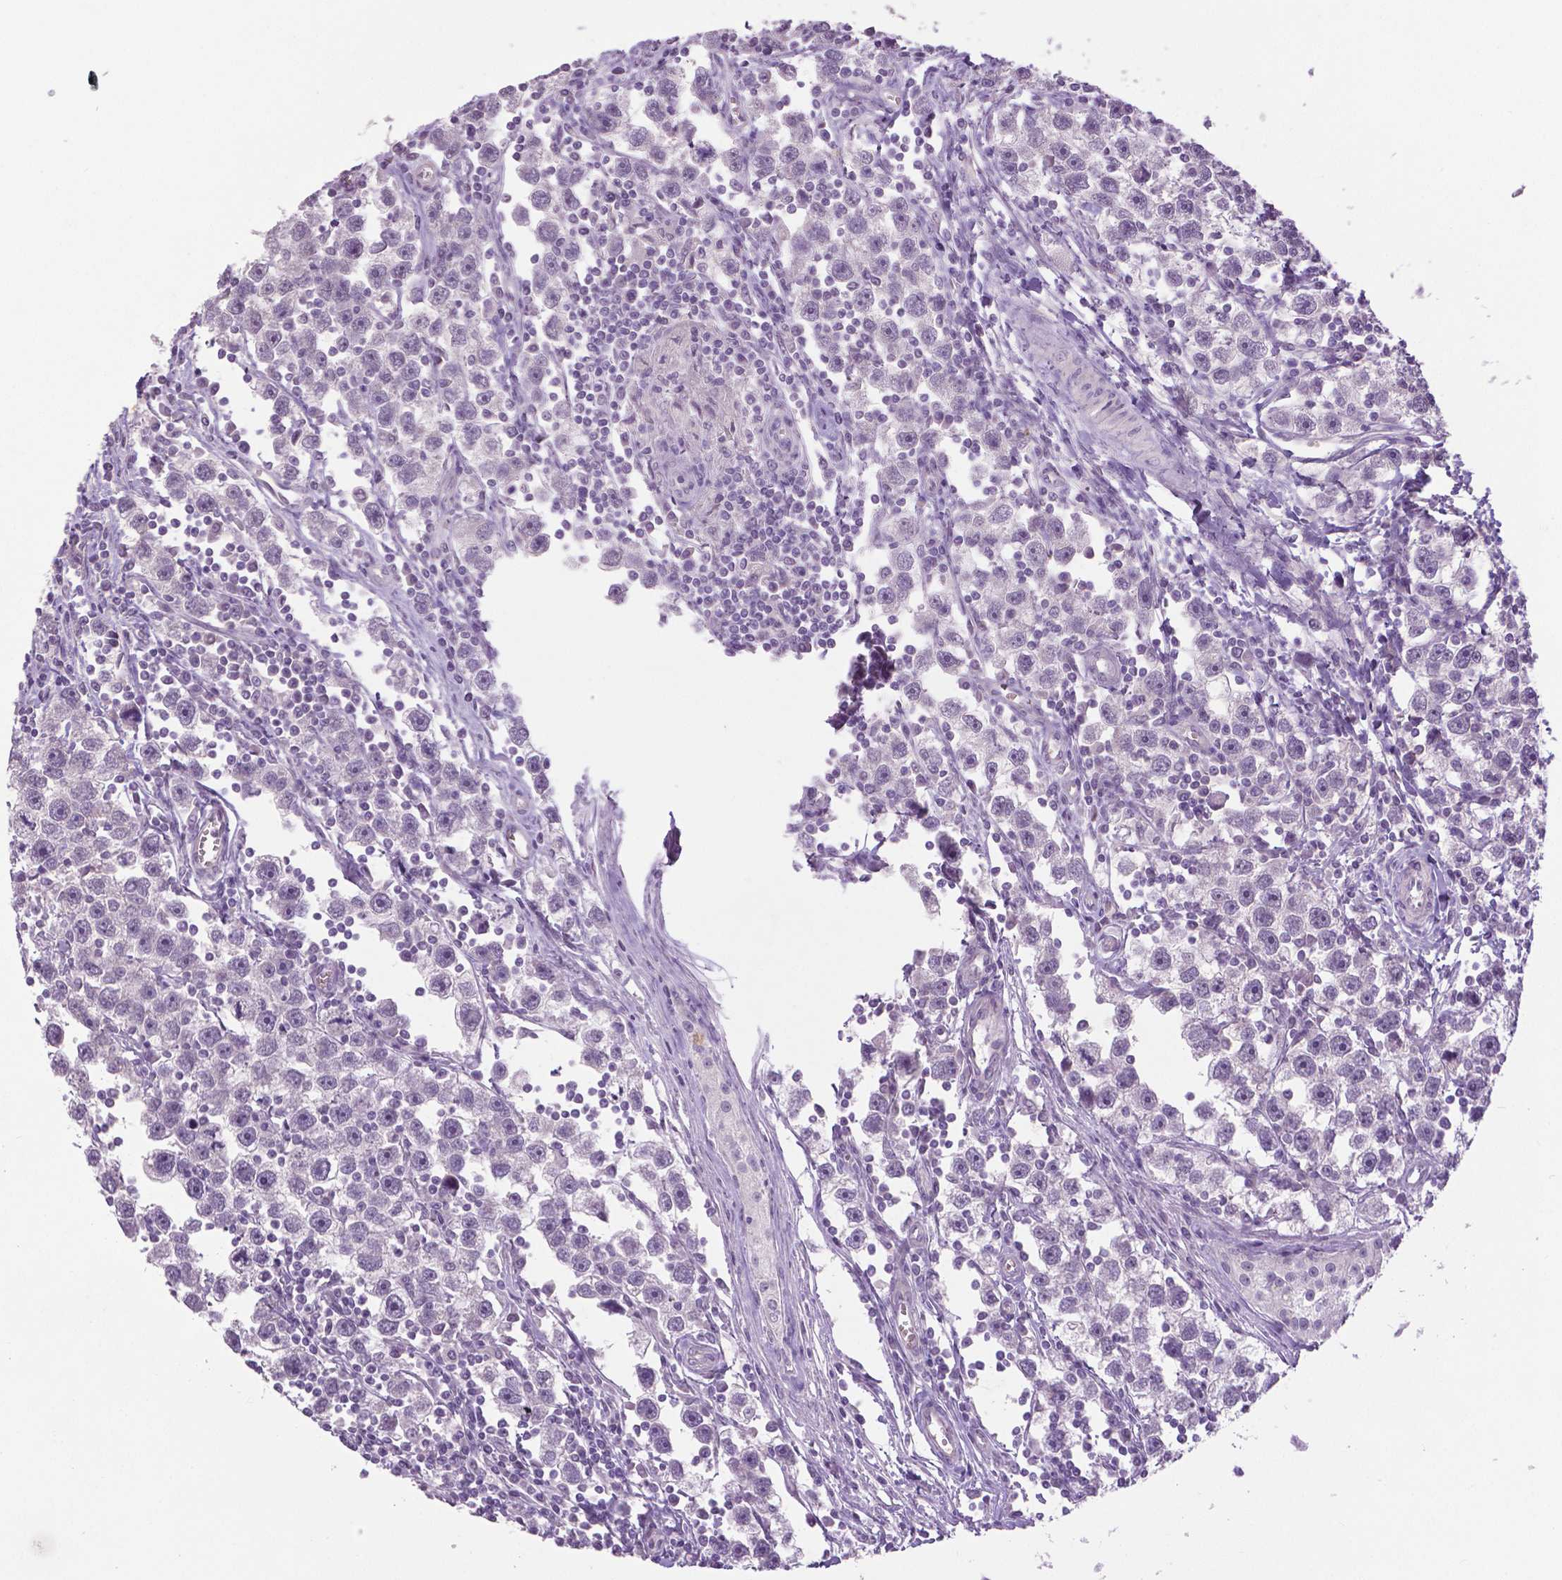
{"staining": {"intensity": "negative", "quantity": "none", "location": "none"}, "tissue": "testis cancer", "cell_type": "Tumor cells", "image_type": "cancer", "snomed": [{"axis": "morphology", "description": "Seminoma, NOS"}, {"axis": "topography", "description": "Testis"}], "caption": "Immunohistochemistry (IHC) of testis cancer displays no staining in tumor cells.", "gene": "FOXA1", "patient": {"sex": "male", "age": 30}}